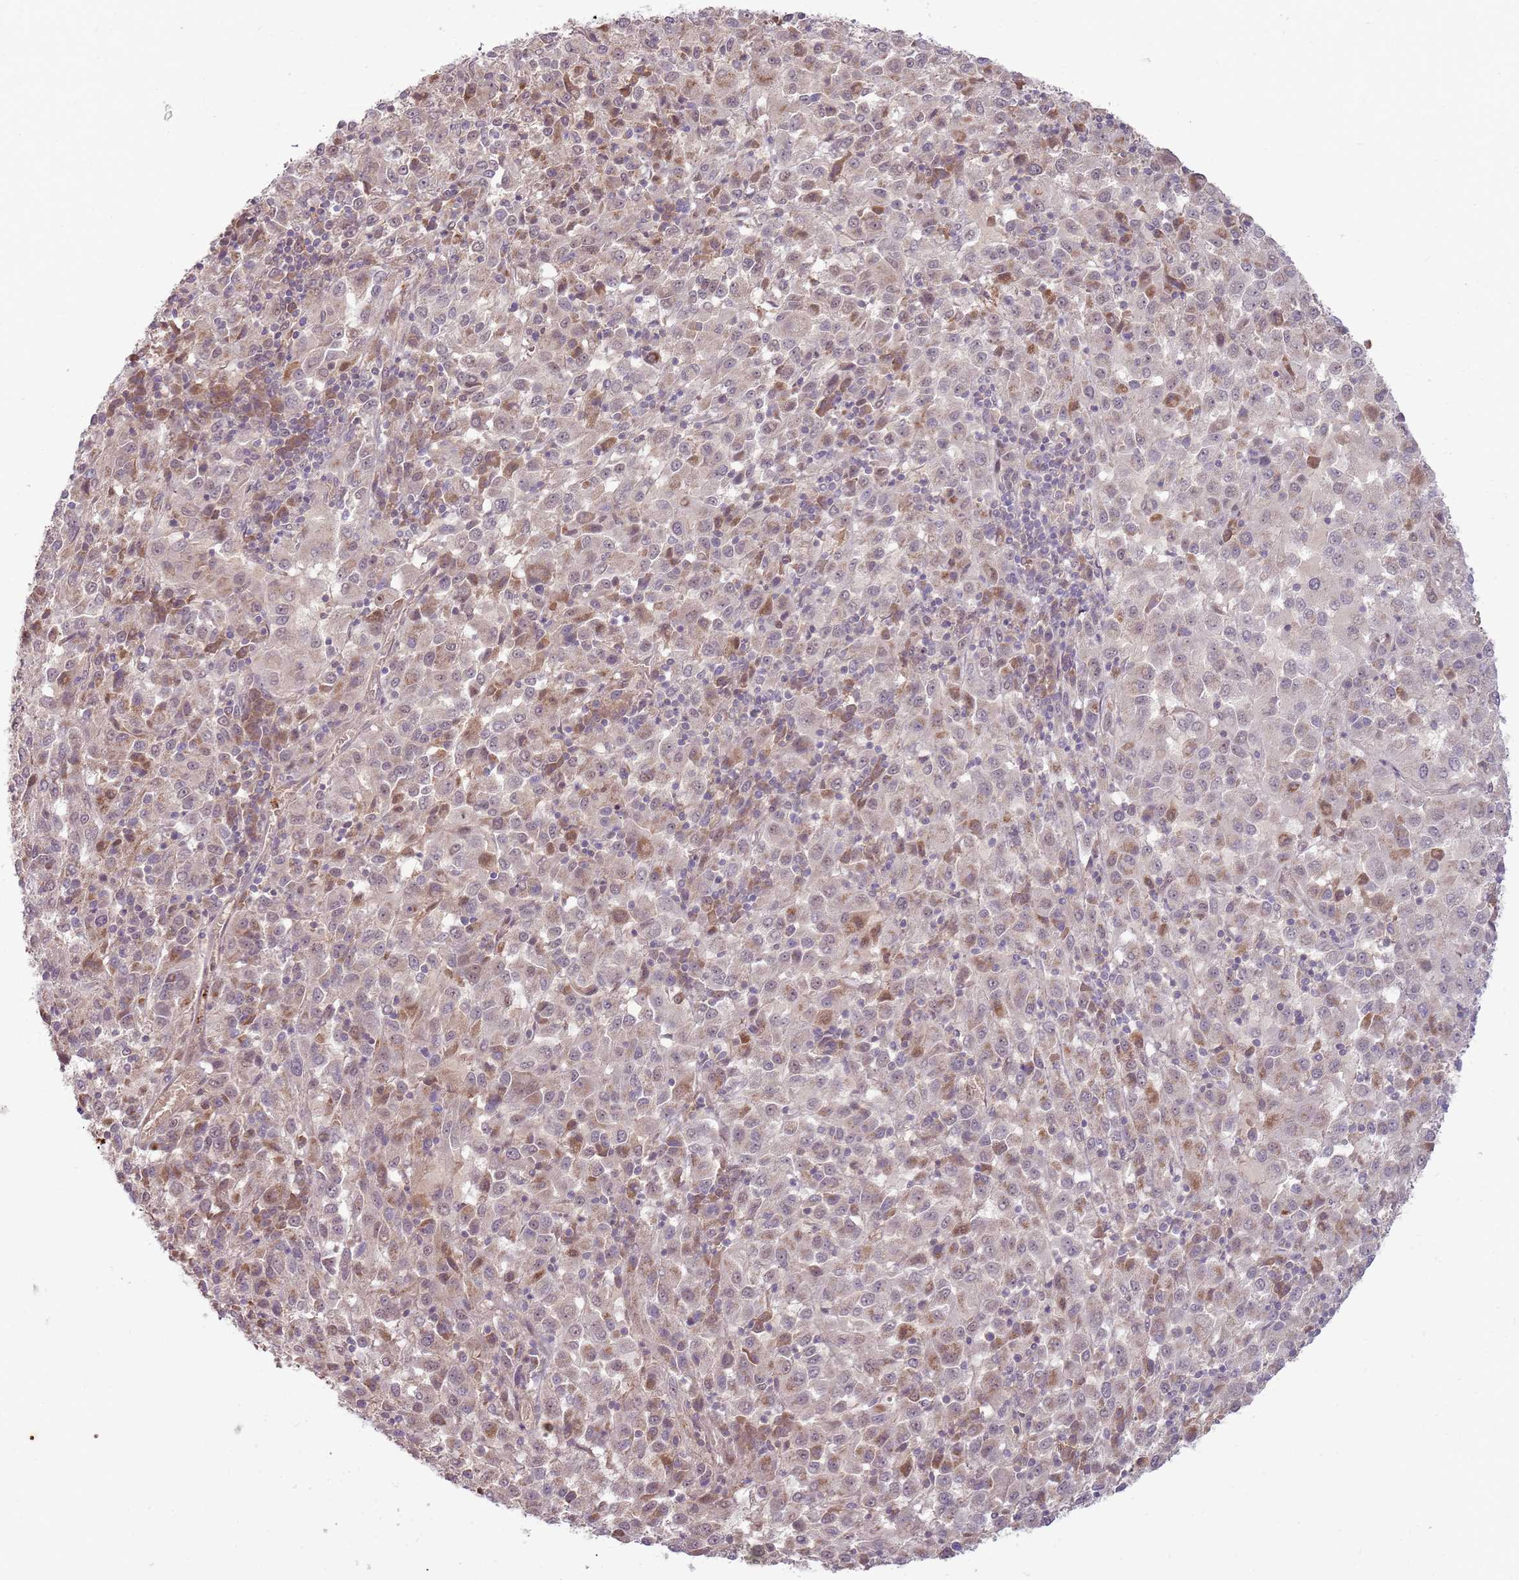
{"staining": {"intensity": "weak", "quantity": "<25%", "location": "cytoplasmic/membranous,nuclear"}, "tissue": "melanoma", "cell_type": "Tumor cells", "image_type": "cancer", "snomed": [{"axis": "morphology", "description": "Malignant melanoma, Metastatic site"}, {"axis": "topography", "description": "Lung"}], "caption": "An immunohistochemistry image of malignant melanoma (metastatic site) is shown. There is no staining in tumor cells of malignant melanoma (metastatic site).", "gene": "NBPF6", "patient": {"sex": "male", "age": 64}}